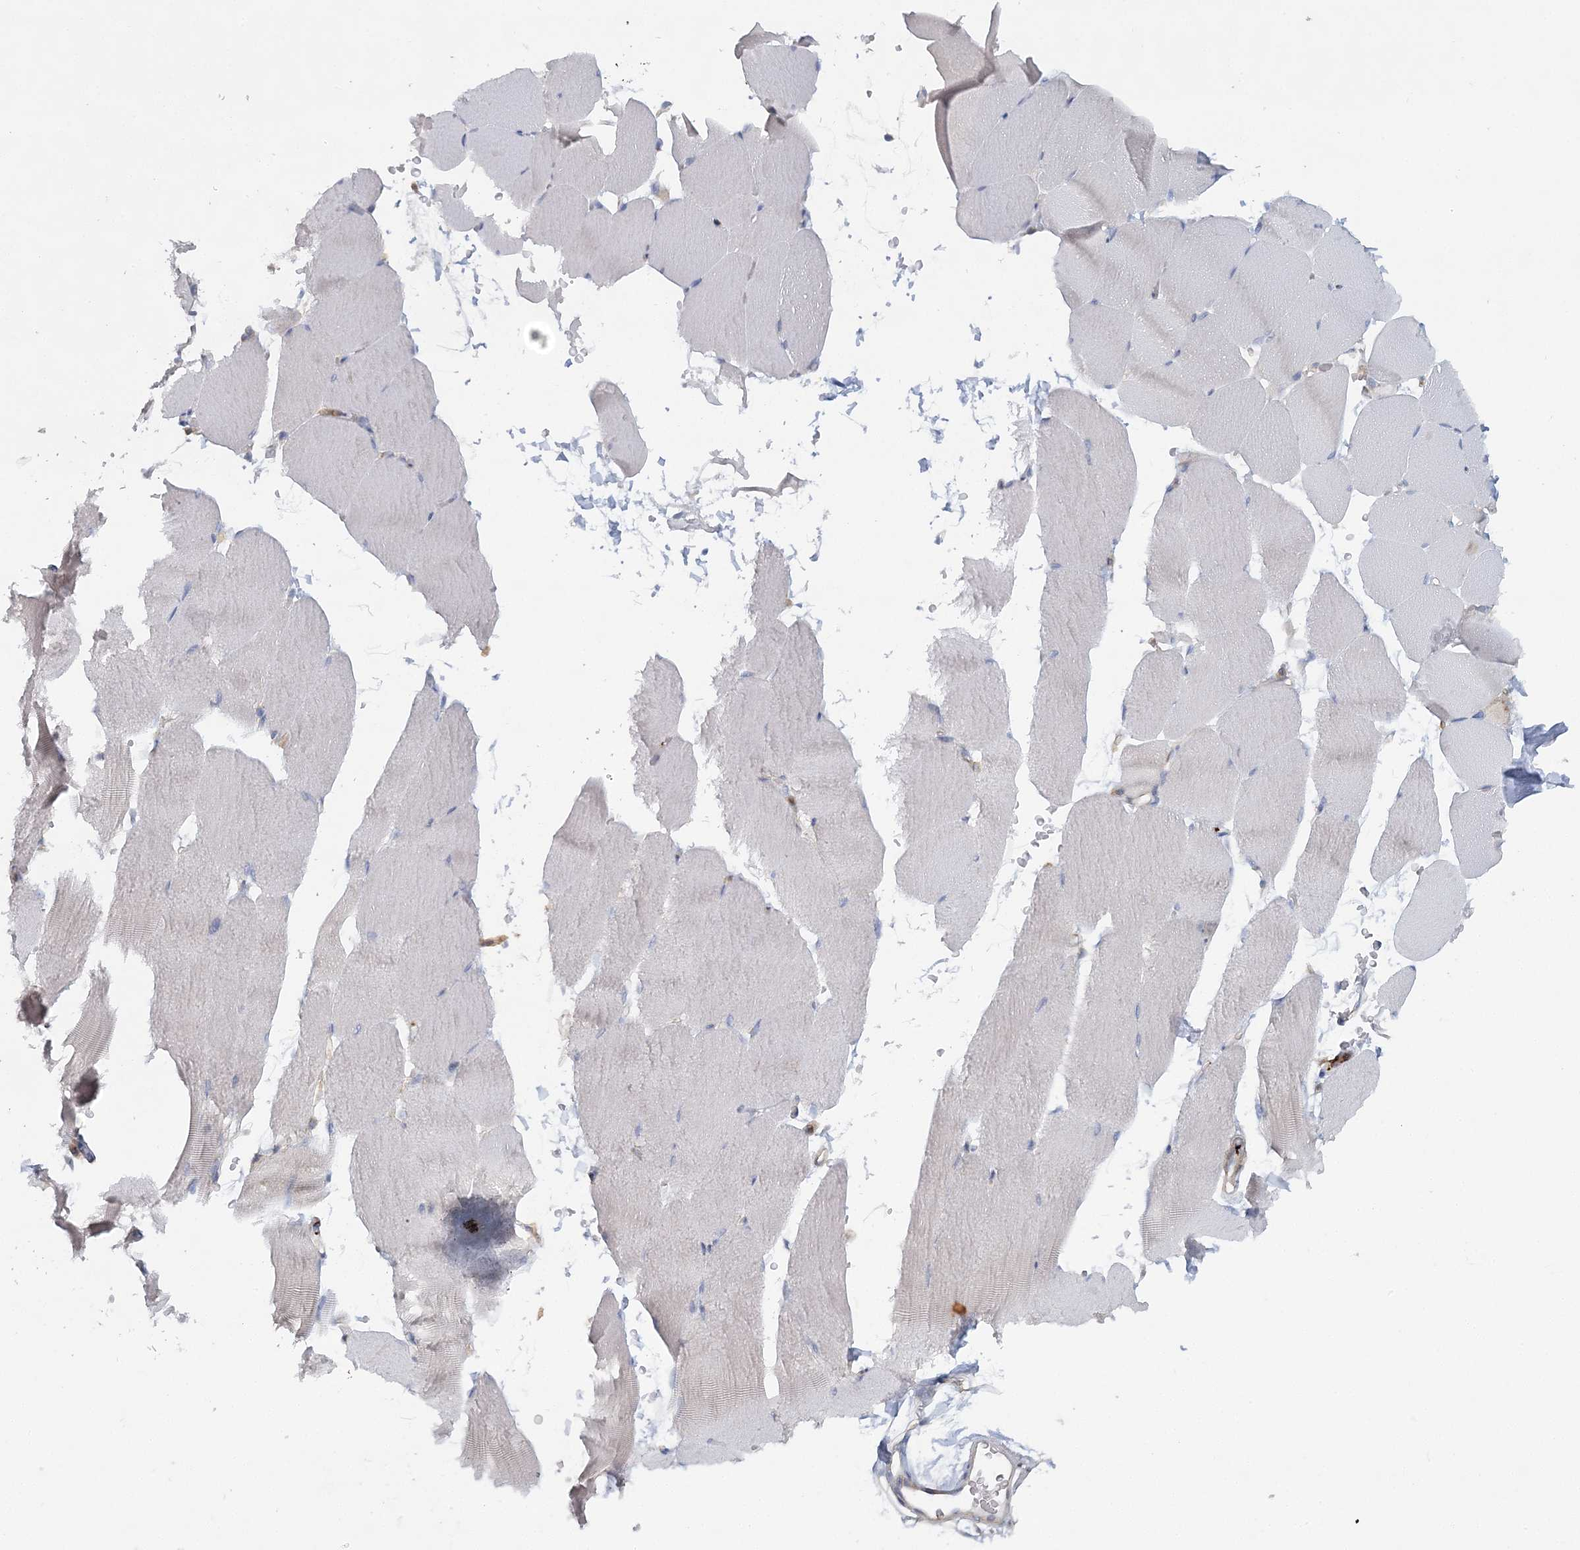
{"staining": {"intensity": "negative", "quantity": "none", "location": "none"}, "tissue": "skeletal muscle", "cell_type": "Myocytes", "image_type": "normal", "snomed": [{"axis": "morphology", "description": "Normal tissue, NOS"}, {"axis": "topography", "description": "Skeletal muscle"}, {"axis": "topography", "description": "Parathyroid gland"}], "caption": "Immunohistochemistry (IHC) photomicrograph of normal skeletal muscle stained for a protein (brown), which exhibits no staining in myocytes. (Stains: DAB IHC with hematoxylin counter stain, Microscopy: brightfield microscopy at high magnification).", "gene": "CUEDC2", "patient": {"sex": "female", "age": 37}}